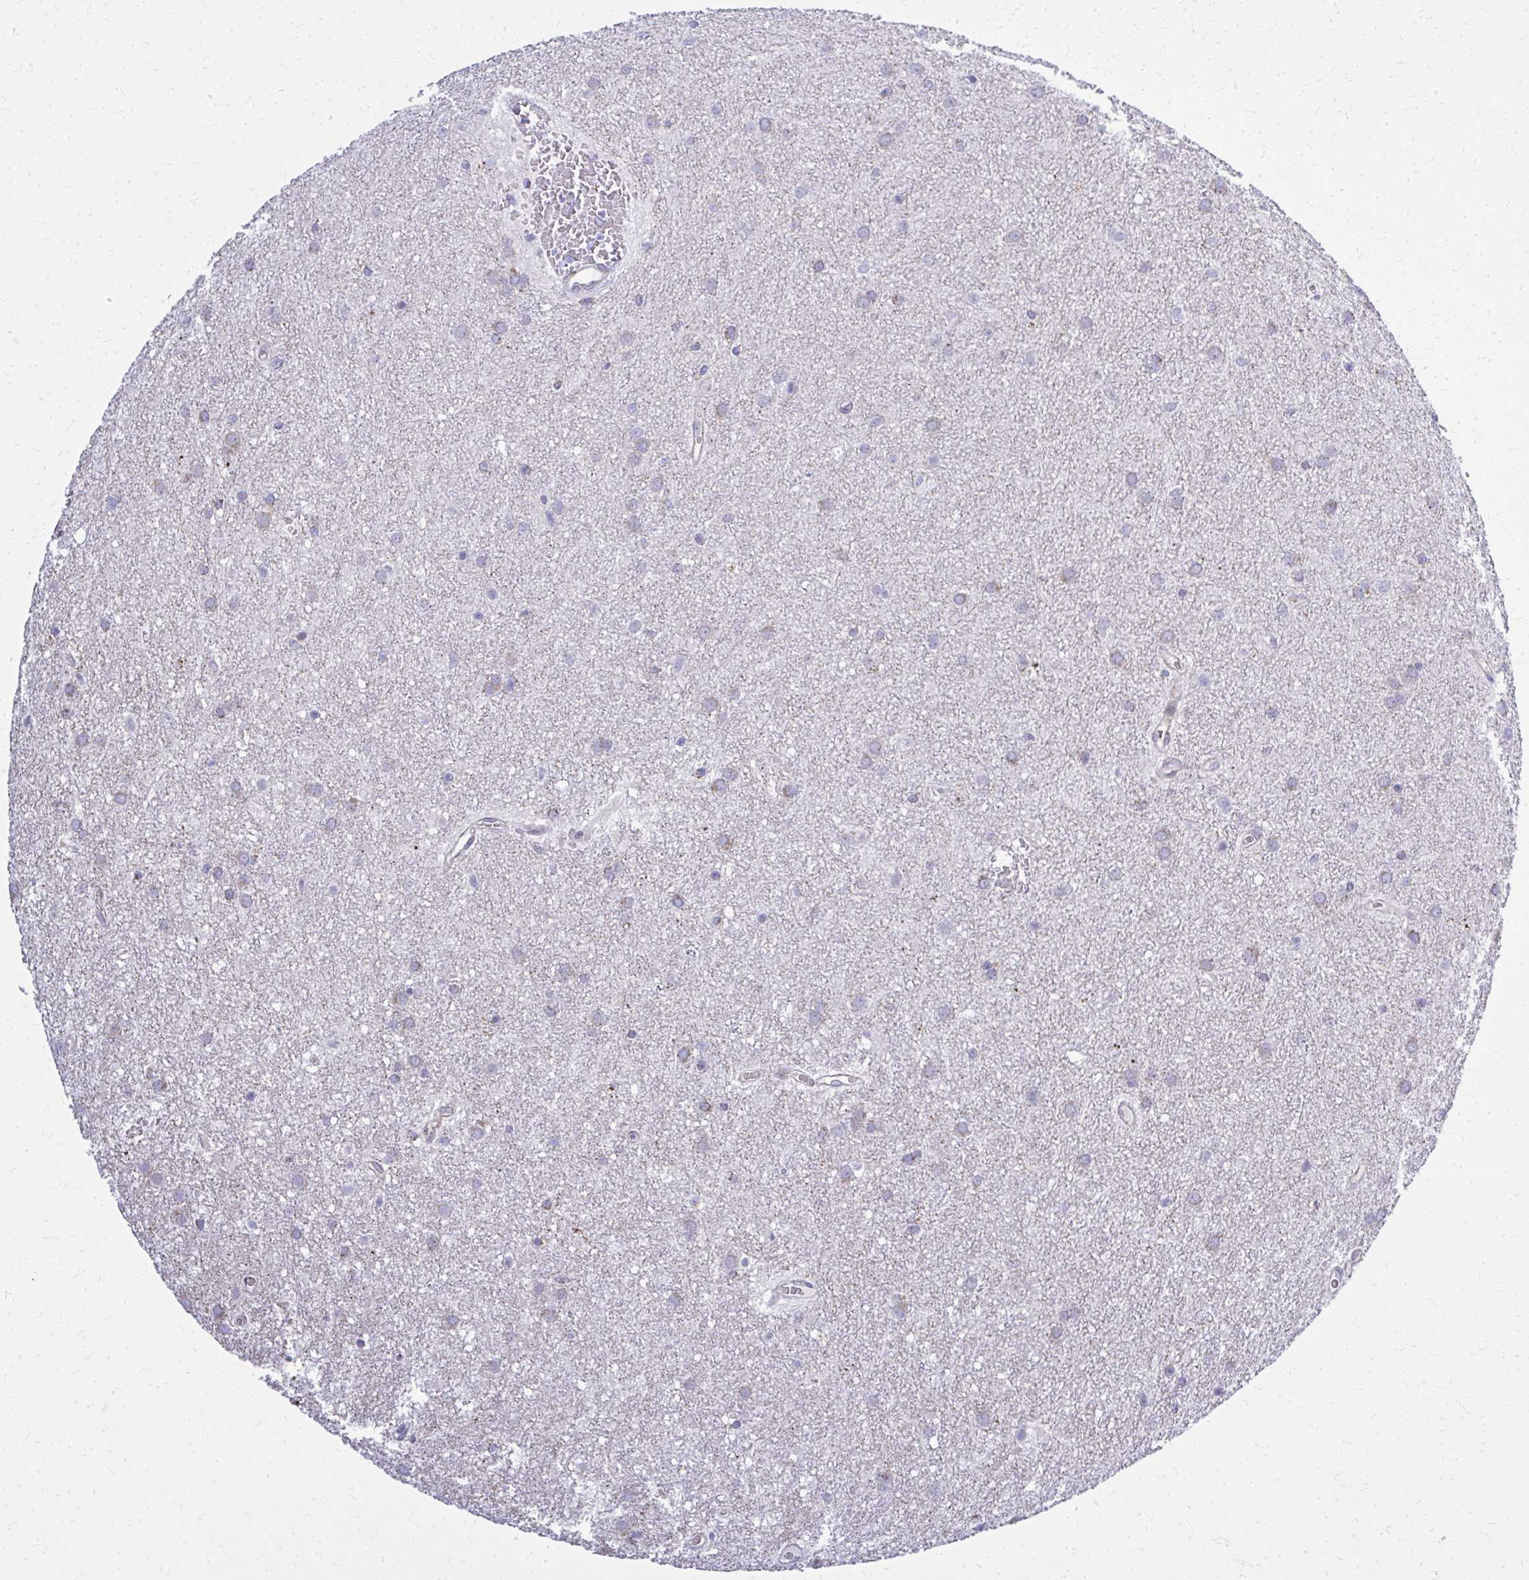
{"staining": {"intensity": "weak", "quantity": "<25%", "location": "cytoplasmic/membranous"}, "tissue": "glioma", "cell_type": "Tumor cells", "image_type": "cancer", "snomed": [{"axis": "morphology", "description": "Glioma, malignant, Low grade"}, {"axis": "topography", "description": "Cerebellum"}], "caption": "IHC histopathology image of glioma stained for a protein (brown), which displays no positivity in tumor cells.", "gene": "ZNF362", "patient": {"sex": "female", "age": 5}}